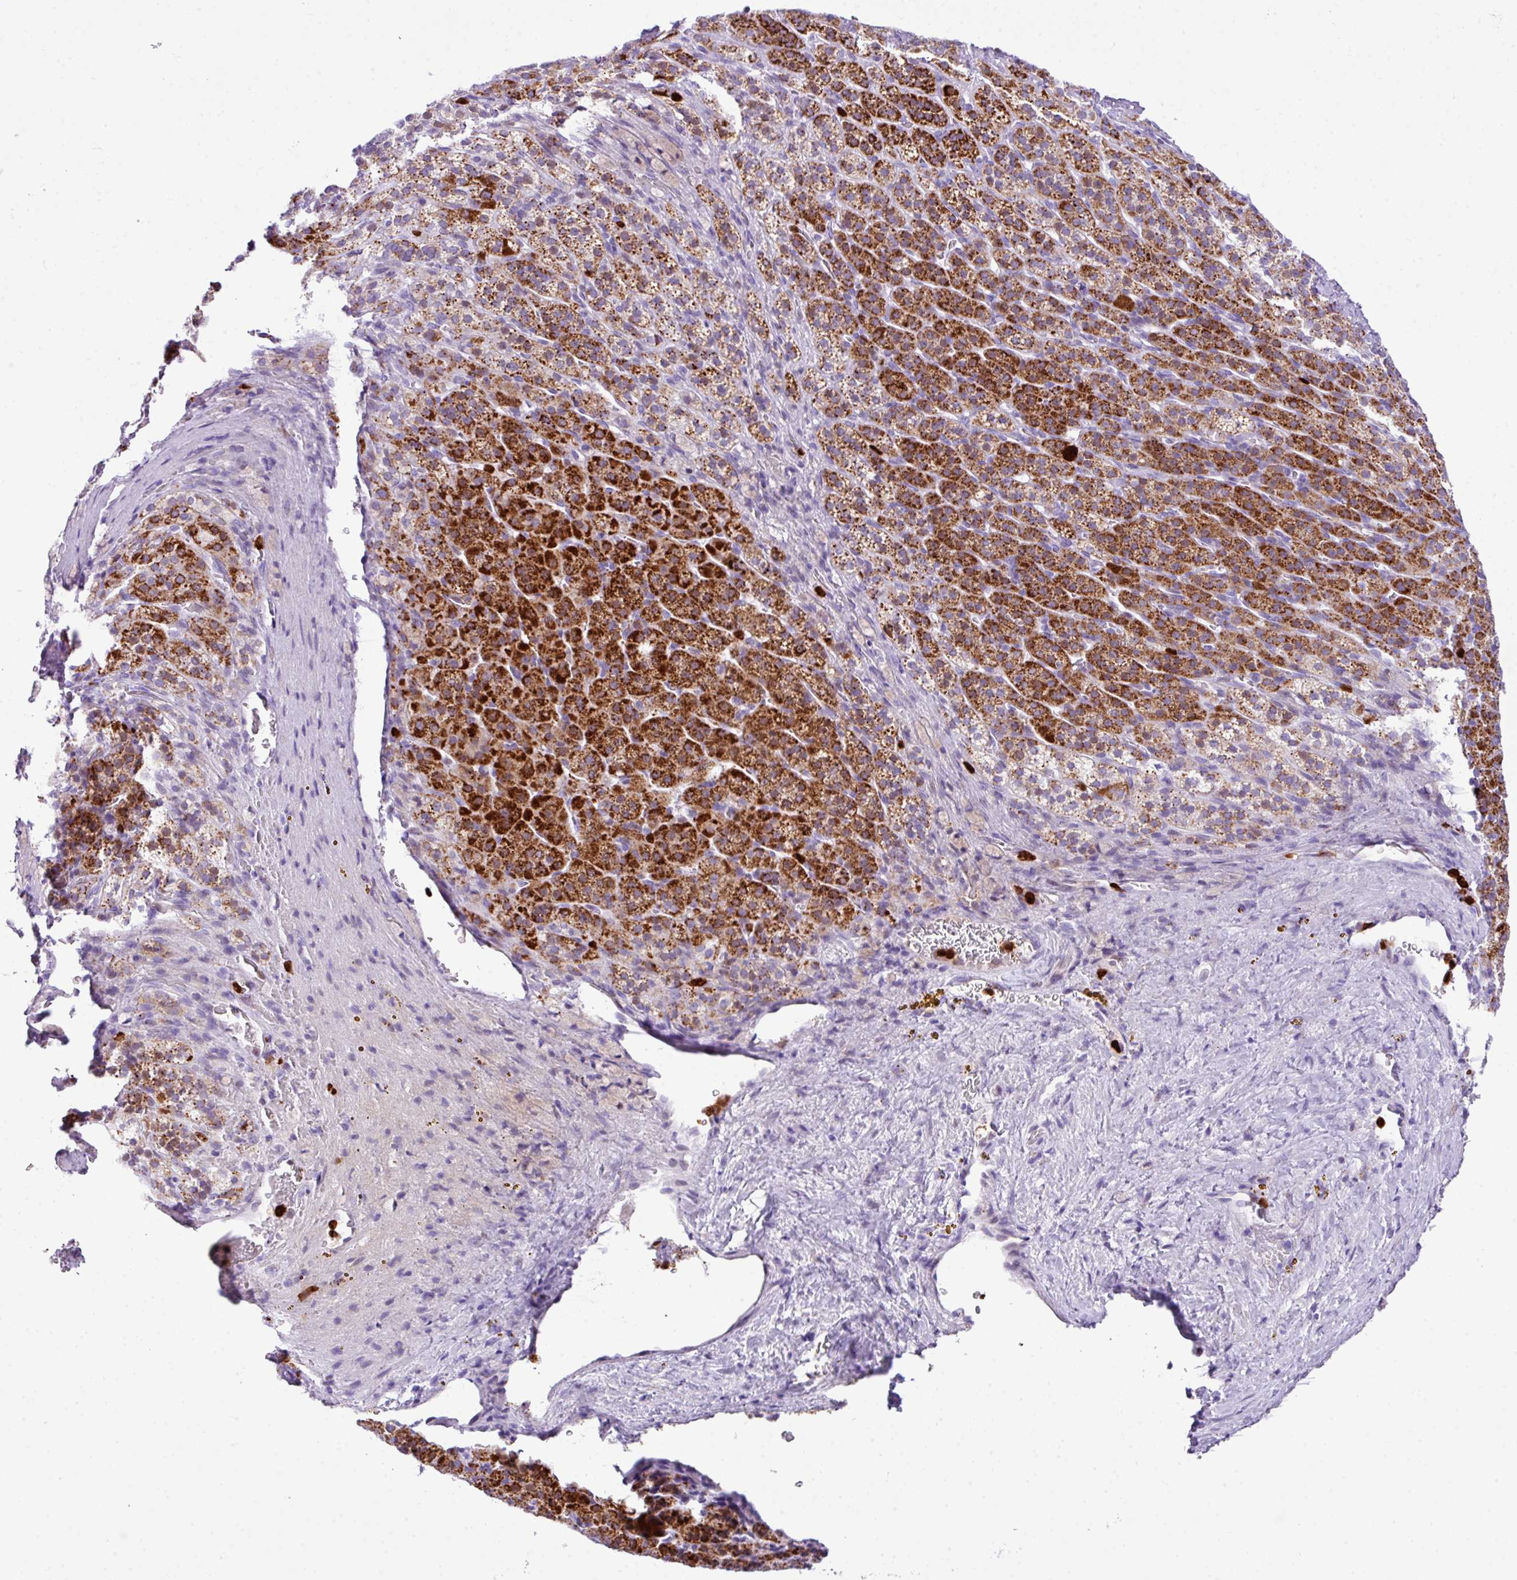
{"staining": {"intensity": "strong", "quantity": "25%-75%", "location": "cytoplasmic/membranous"}, "tissue": "adrenal gland", "cell_type": "Glandular cells", "image_type": "normal", "snomed": [{"axis": "morphology", "description": "Normal tissue, NOS"}, {"axis": "topography", "description": "Adrenal gland"}], "caption": "The micrograph demonstrates a brown stain indicating the presence of a protein in the cytoplasmic/membranous of glandular cells in adrenal gland.", "gene": "RCAN2", "patient": {"sex": "female", "age": 41}}